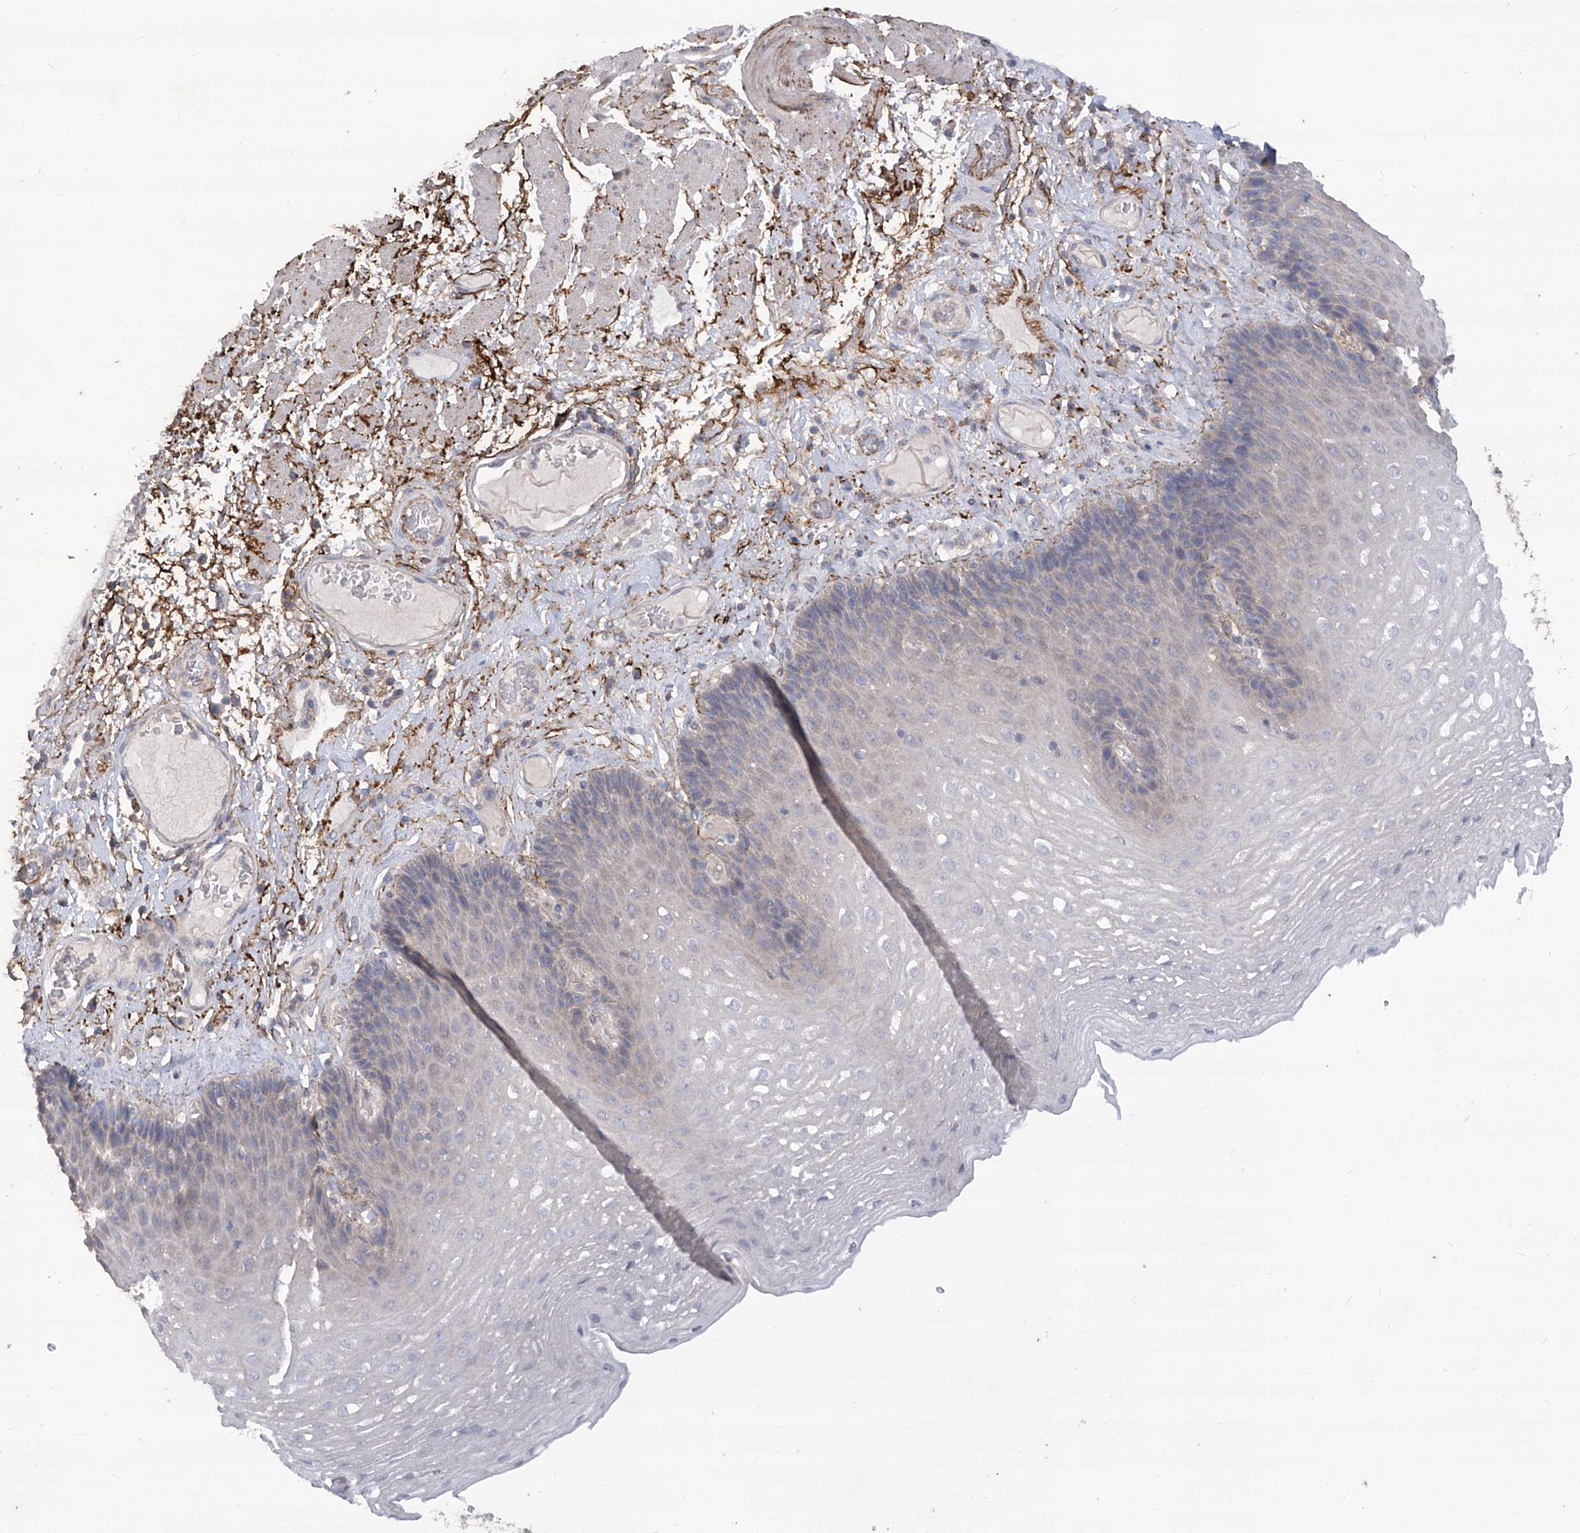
{"staining": {"intensity": "negative", "quantity": "none", "location": "none"}, "tissue": "esophagus", "cell_type": "Squamous epithelial cells", "image_type": "normal", "snomed": [{"axis": "morphology", "description": "Normal tissue, NOS"}, {"axis": "topography", "description": "Esophagus"}], "caption": "The histopathology image reveals no significant staining in squamous epithelial cells of esophagus.", "gene": "TXNIP", "patient": {"sex": "female", "age": 66}}